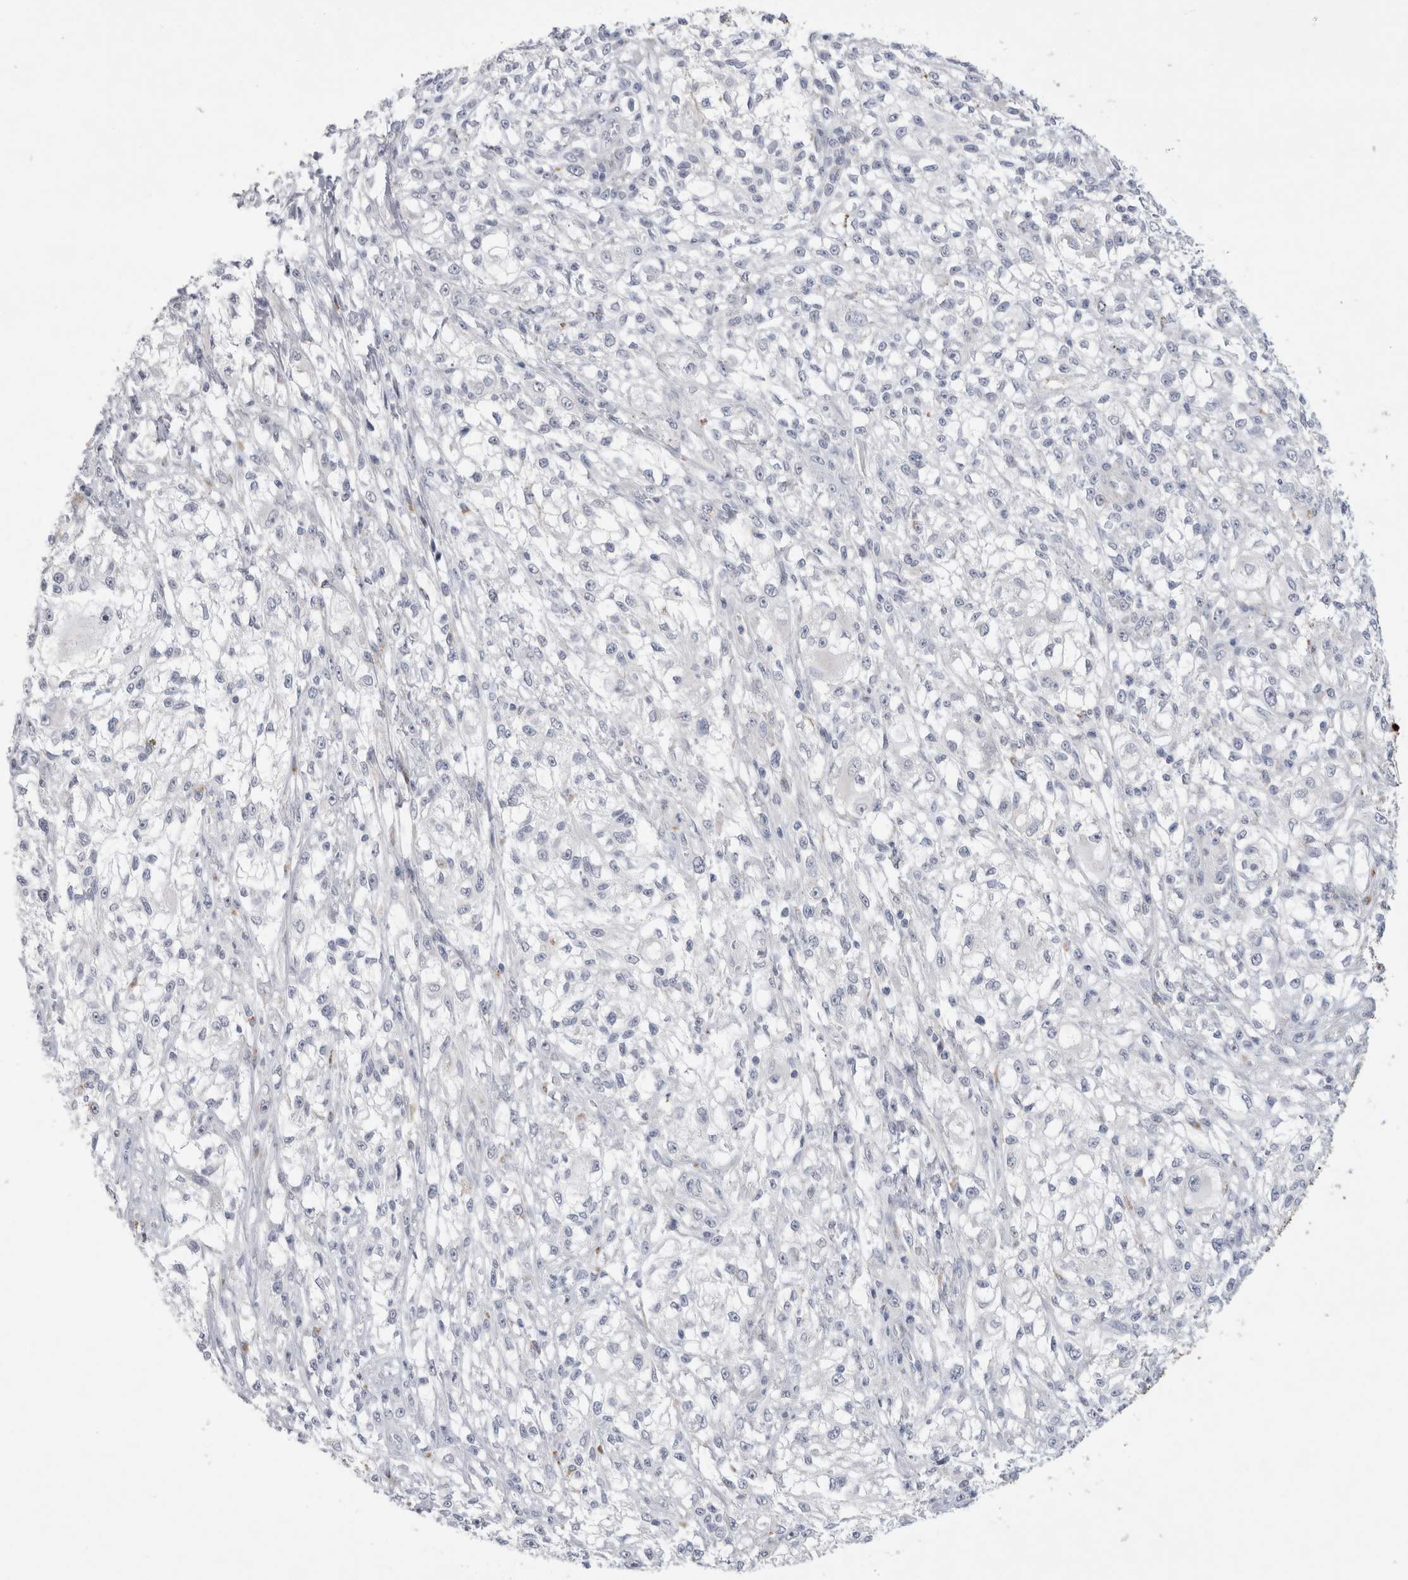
{"staining": {"intensity": "negative", "quantity": "none", "location": "none"}, "tissue": "melanoma", "cell_type": "Tumor cells", "image_type": "cancer", "snomed": [{"axis": "morphology", "description": "Malignant melanoma, NOS"}, {"axis": "topography", "description": "Skin of head"}], "caption": "A photomicrograph of melanoma stained for a protein reveals no brown staining in tumor cells.", "gene": "GAA", "patient": {"sex": "male", "age": 83}}